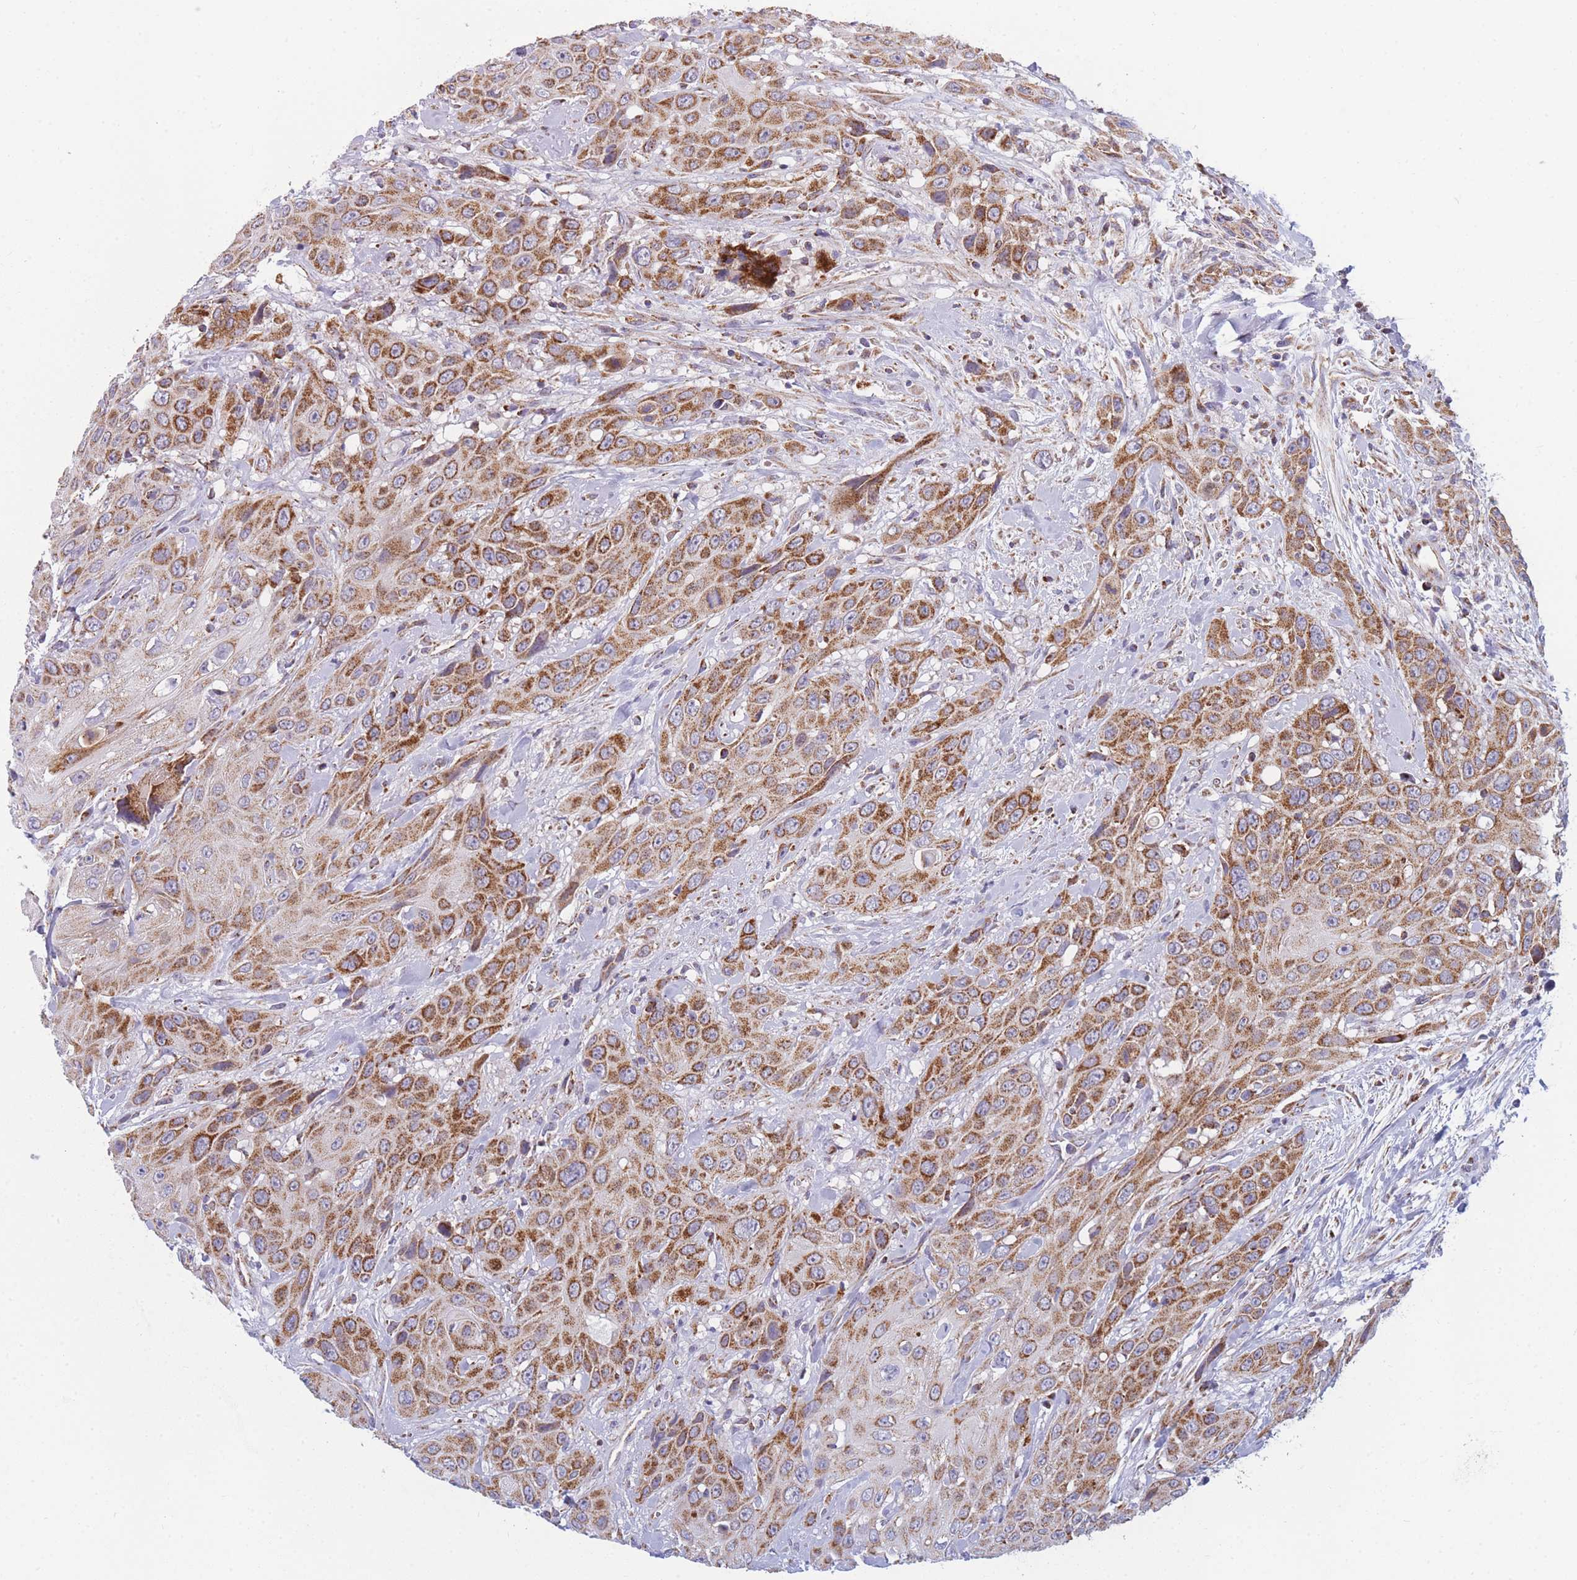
{"staining": {"intensity": "moderate", "quantity": ">75%", "location": "cytoplasmic/membranous"}, "tissue": "head and neck cancer", "cell_type": "Tumor cells", "image_type": "cancer", "snomed": [{"axis": "morphology", "description": "Squamous cell carcinoma, NOS"}, {"axis": "topography", "description": "Head-Neck"}], "caption": "Immunohistochemical staining of human squamous cell carcinoma (head and neck) displays moderate cytoplasmic/membranous protein expression in about >75% of tumor cells.", "gene": "MRPS11", "patient": {"sex": "male", "age": 81}}